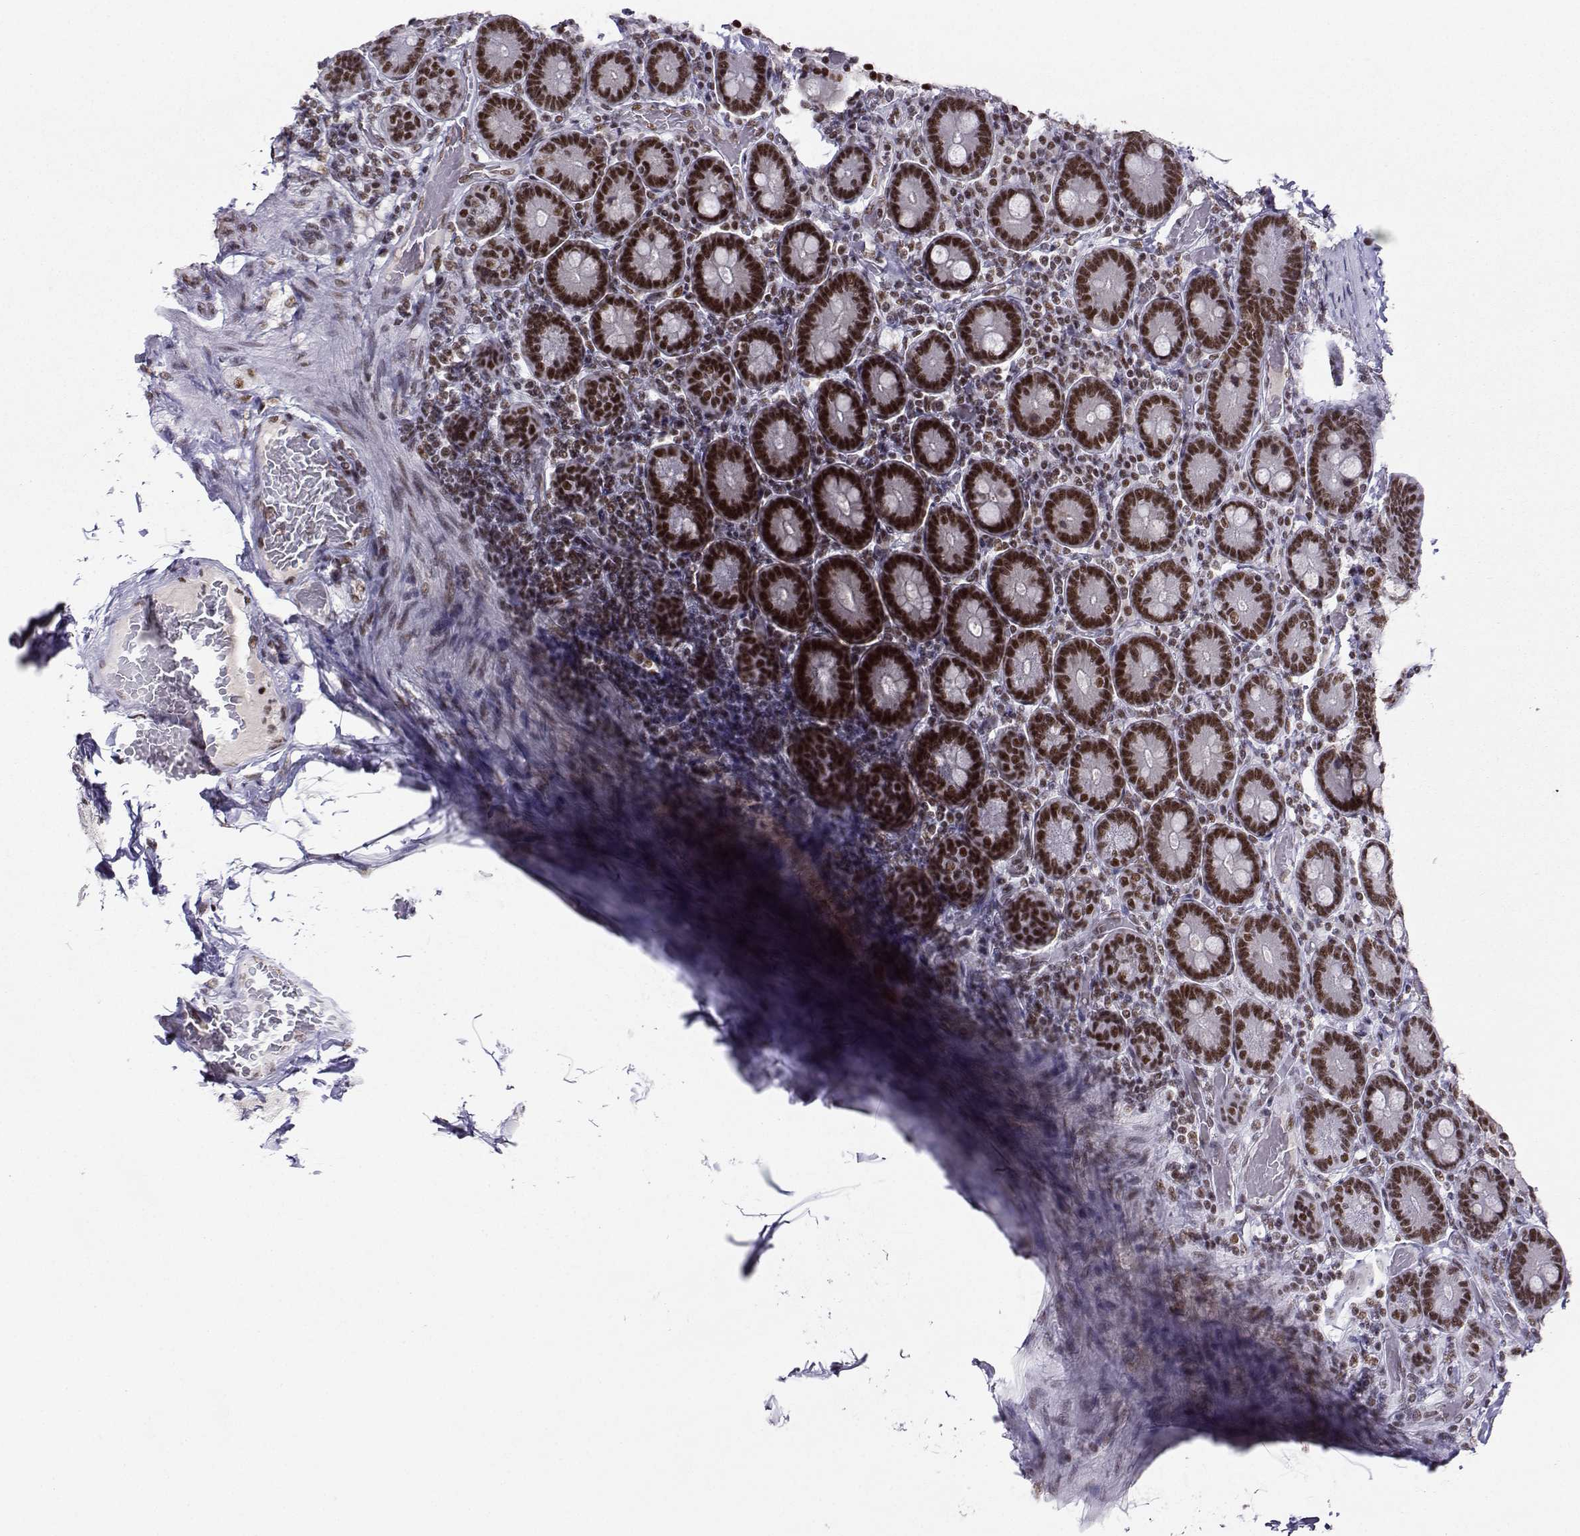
{"staining": {"intensity": "strong", "quantity": ">75%", "location": "nuclear"}, "tissue": "duodenum", "cell_type": "Glandular cells", "image_type": "normal", "snomed": [{"axis": "morphology", "description": "Normal tissue, NOS"}, {"axis": "topography", "description": "Duodenum"}], "caption": "High-magnification brightfield microscopy of unremarkable duodenum stained with DAB (3,3'-diaminobenzidine) (brown) and counterstained with hematoxylin (blue). glandular cells exhibit strong nuclear positivity is seen in about>75% of cells.", "gene": "SNRPB2", "patient": {"sex": "female", "age": 62}}